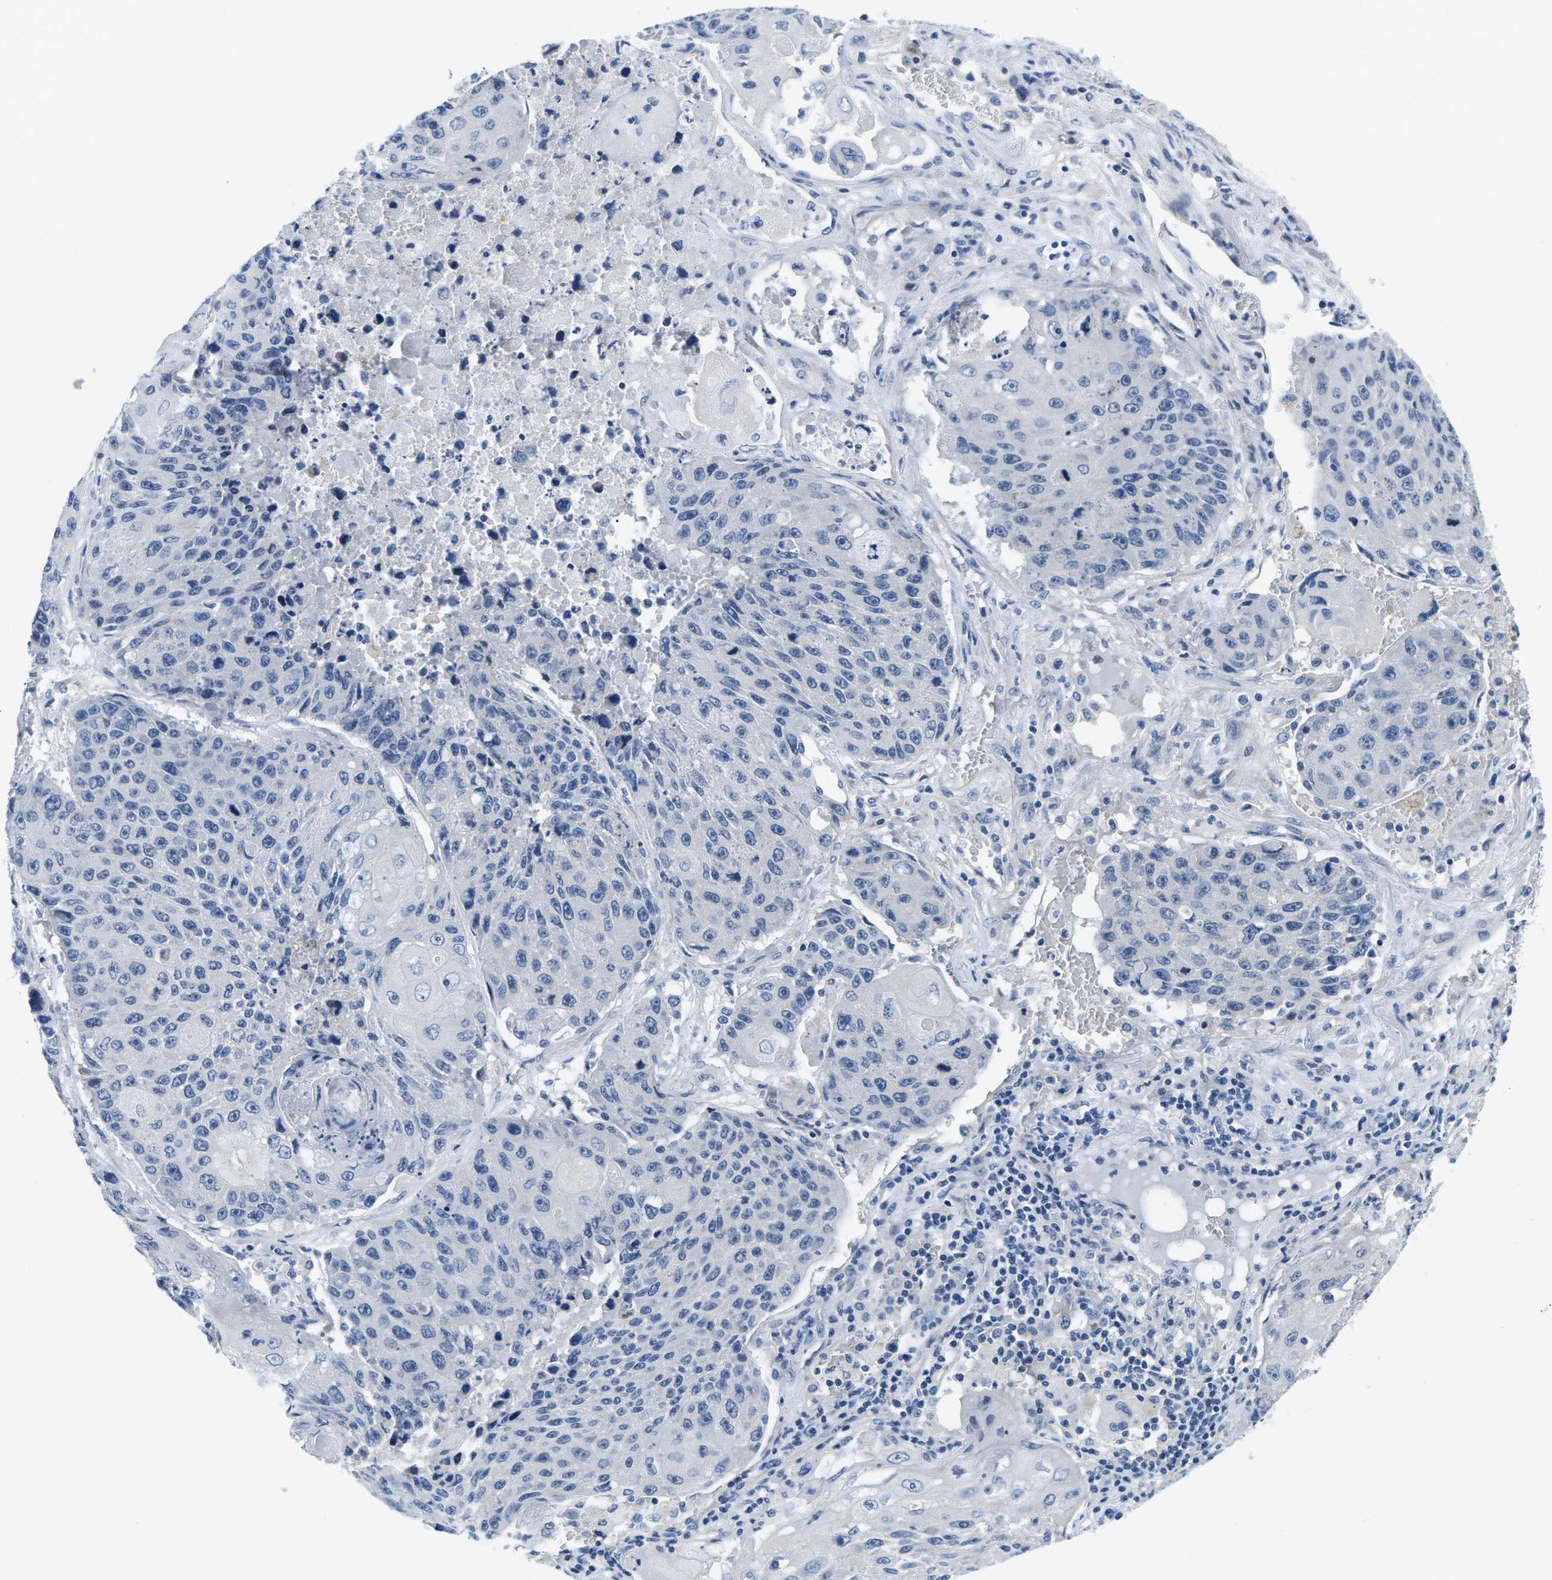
{"staining": {"intensity": "negative", "quantity": "none", "location": "none"}, "tissue": "lung cancer", "cell_type": "Tumor cells", "image_type": "cancer", "snomed": [{"axis": "morphology", "description": "Squamous cell carcinoma, NOS"}, {"axis": "topography", "description": "Lung"}], "caption": "Immunohistochemical staining of squamous cell carcinoma (lung) reveals no significant staining in tumor cells.", "gene": "TSPAN2", "patient": {"sex": "male", "age": 61}}